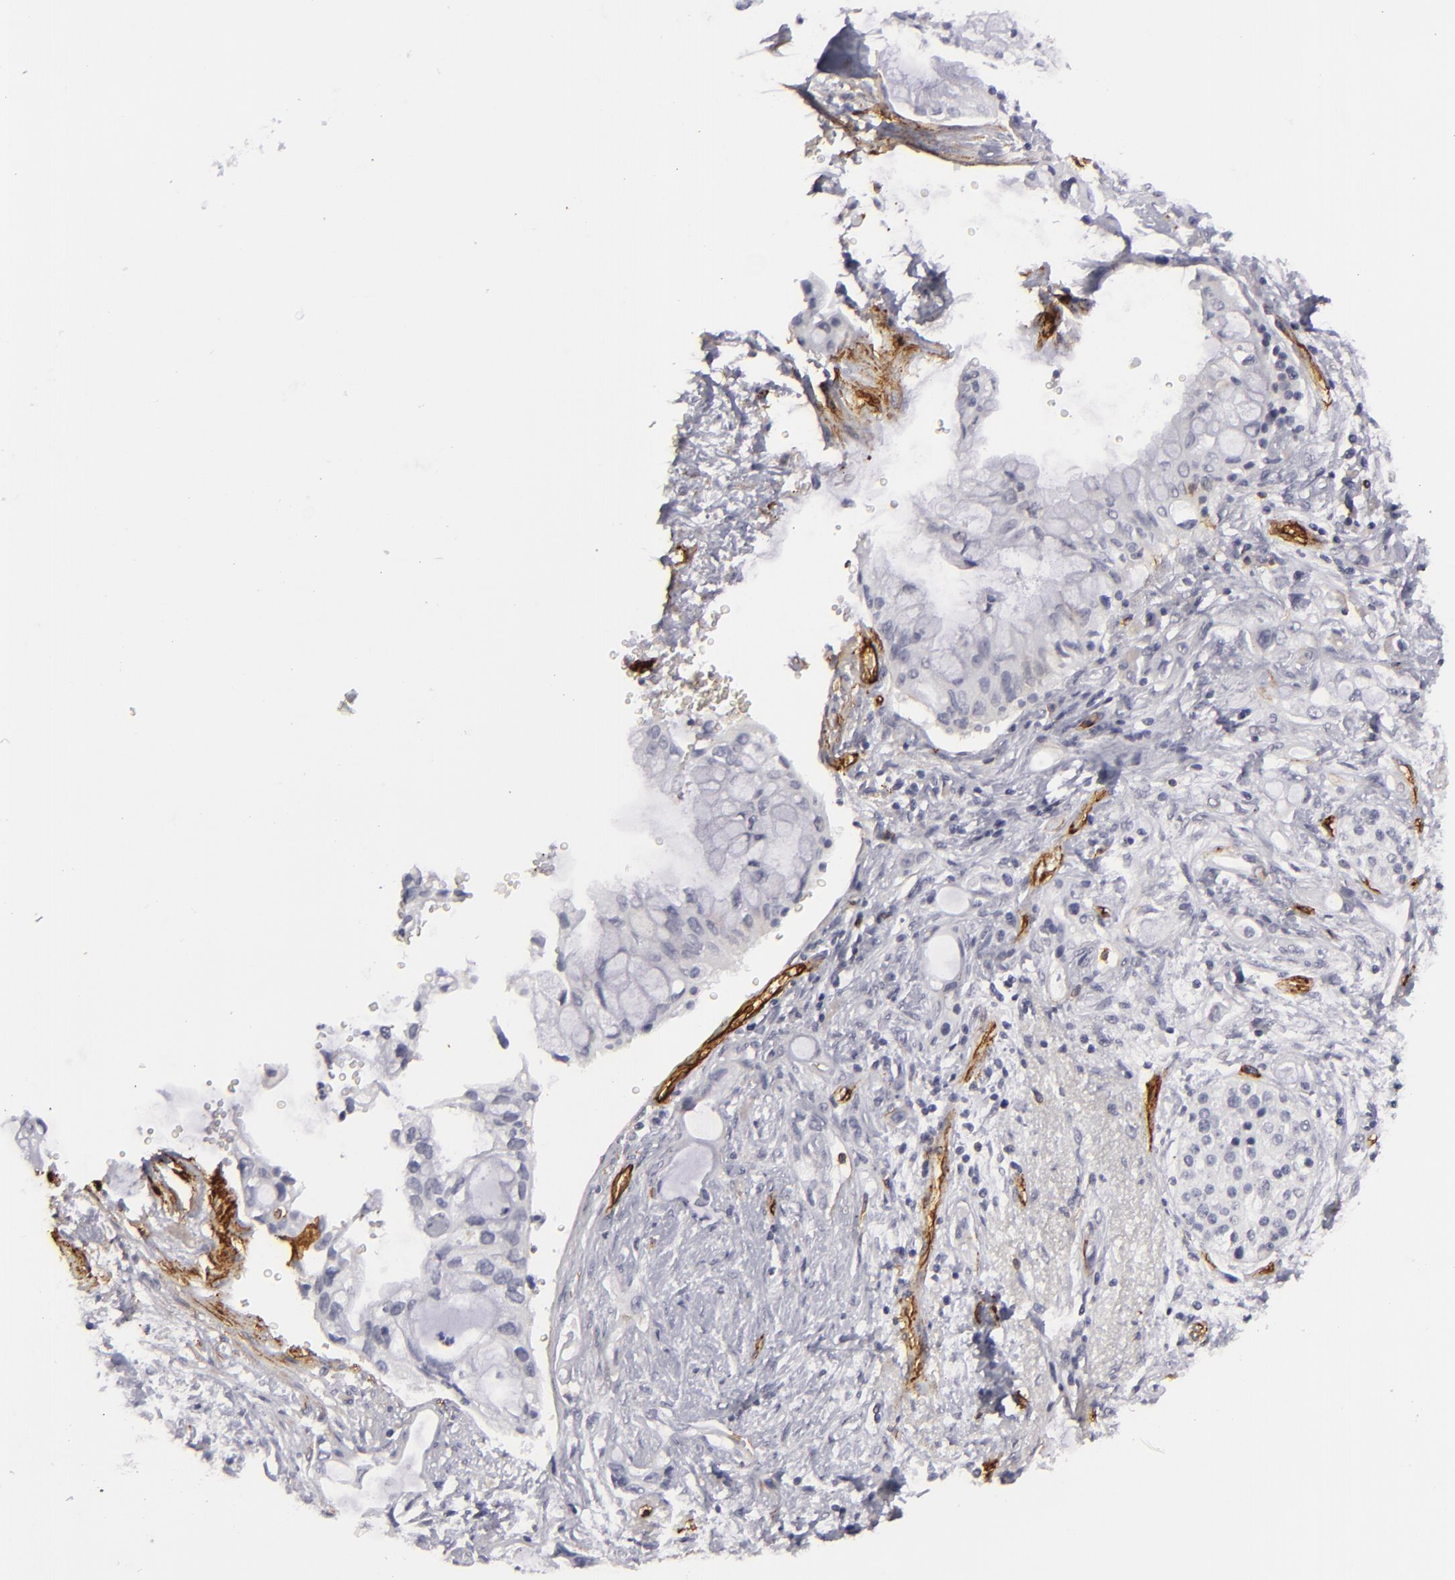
{"staining": {"intensity": "negative", "quantity": "none", "location": "none"}, "tissue": "pancreatic cancer", "cell_type": "Tumor cells", "image_type": "cancer", "snomed": [{"axis": "morphology", "description": "Adenocarcinoma, NOS"}, {"axis": "topography", "description": "Pancreas"}], "caption": "Immunohistochemistry (IHC) of human pancreatic adenocarcinoma demonstrates no staining in tumor cells.", "gene": "MCAM", "patient": {"sex": "female", "age": 70}}